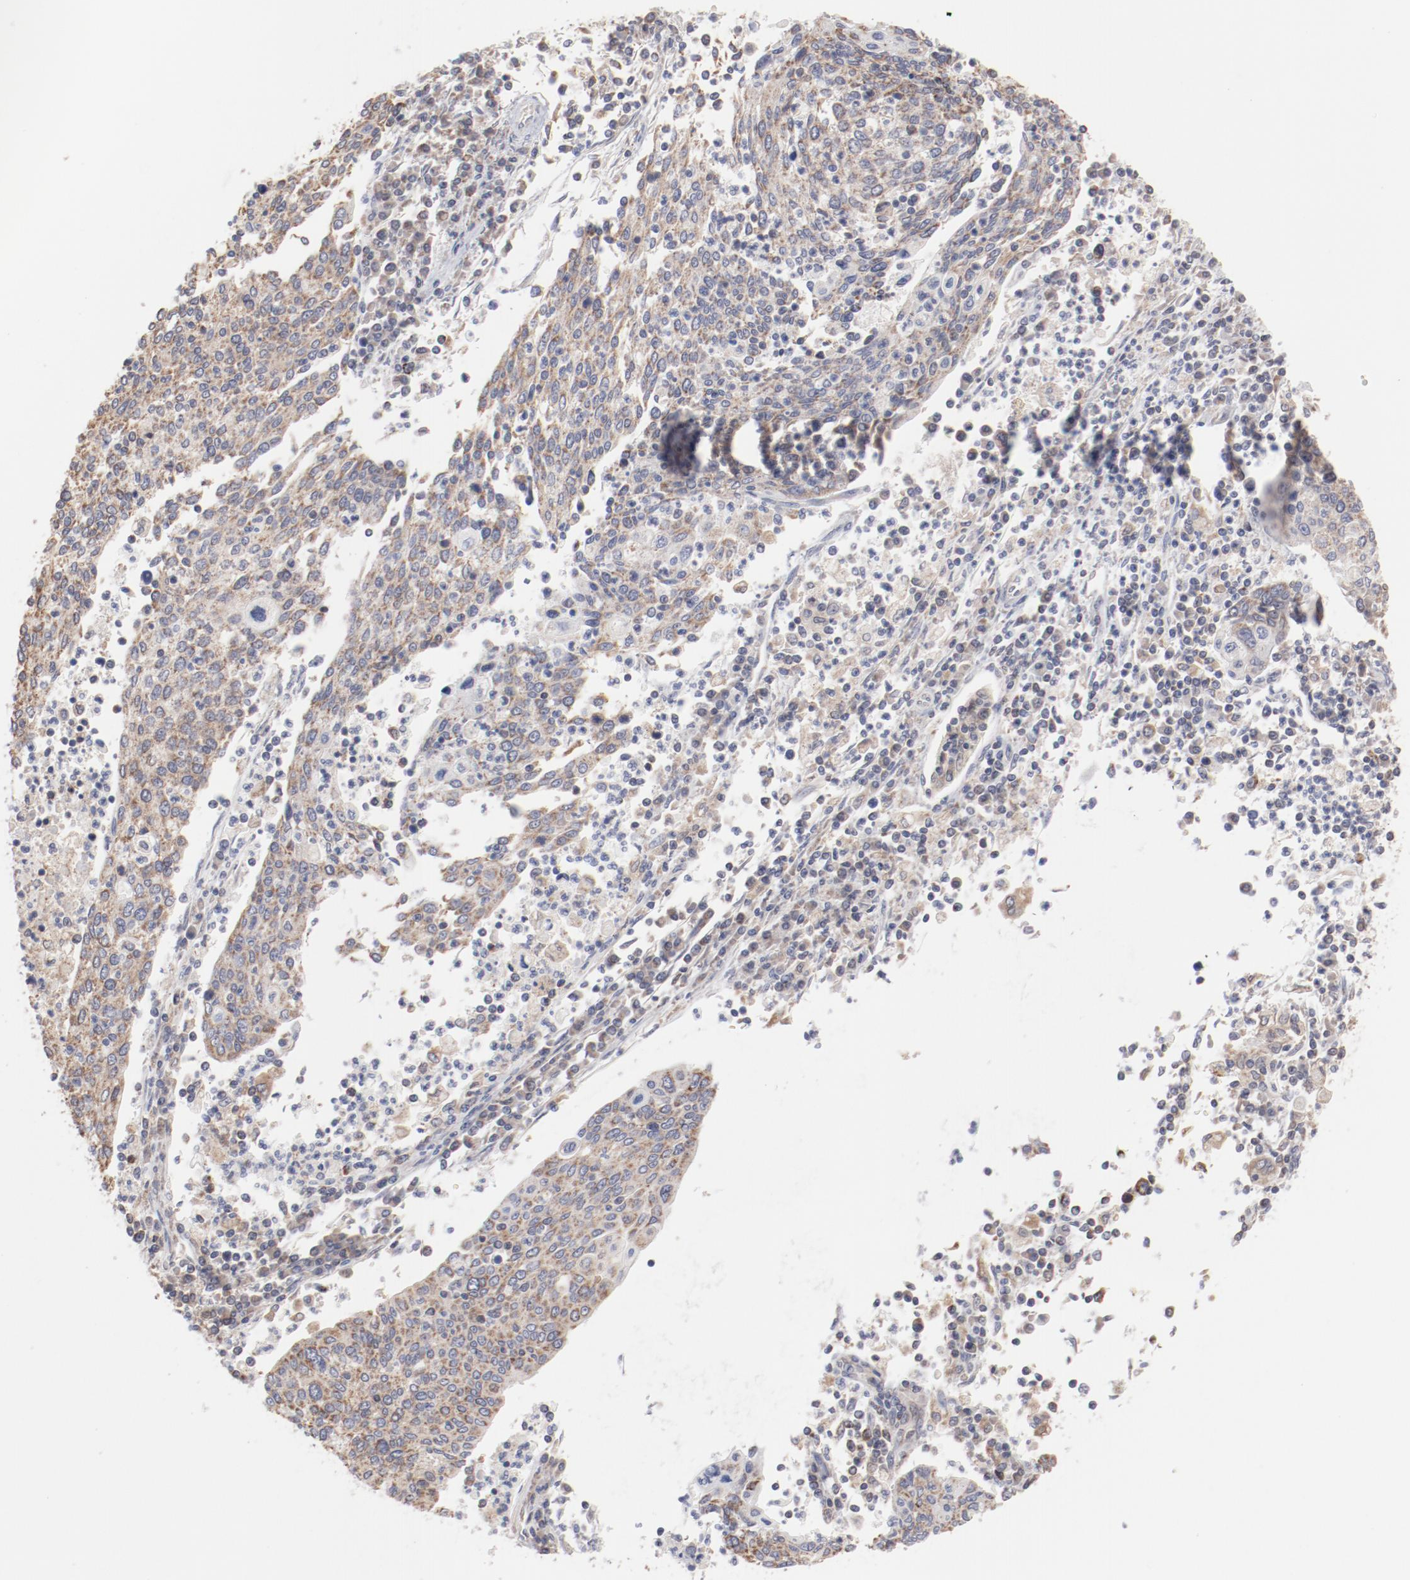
{"staining": {"intensity": "moderate", "quantity": ">75%", "location": "cytoplasmic/membranous"}, "tissue": "cervical cancer", "cell_type": "Tumor cells", "image_type": "cancer", "snomed": [{"axis": "morphology", "description": "Squamous cell carcinoma, NOS"}, {"axis": "topography", "description": "Cervix"}], "caption": "Immunohistochemistry (IHC) (DAB) staining of cervical squamous cell carcinoma displays moderate cytoplasmic/membranous protein staining in approximately >75% of tumor cells. (DAB (3,3'-diaminobenzidine) = brown stain, brightfield microscopy at high magnification).", "gene": "PPFIBP2", "patient": {"sex": "female", "age": 40}}